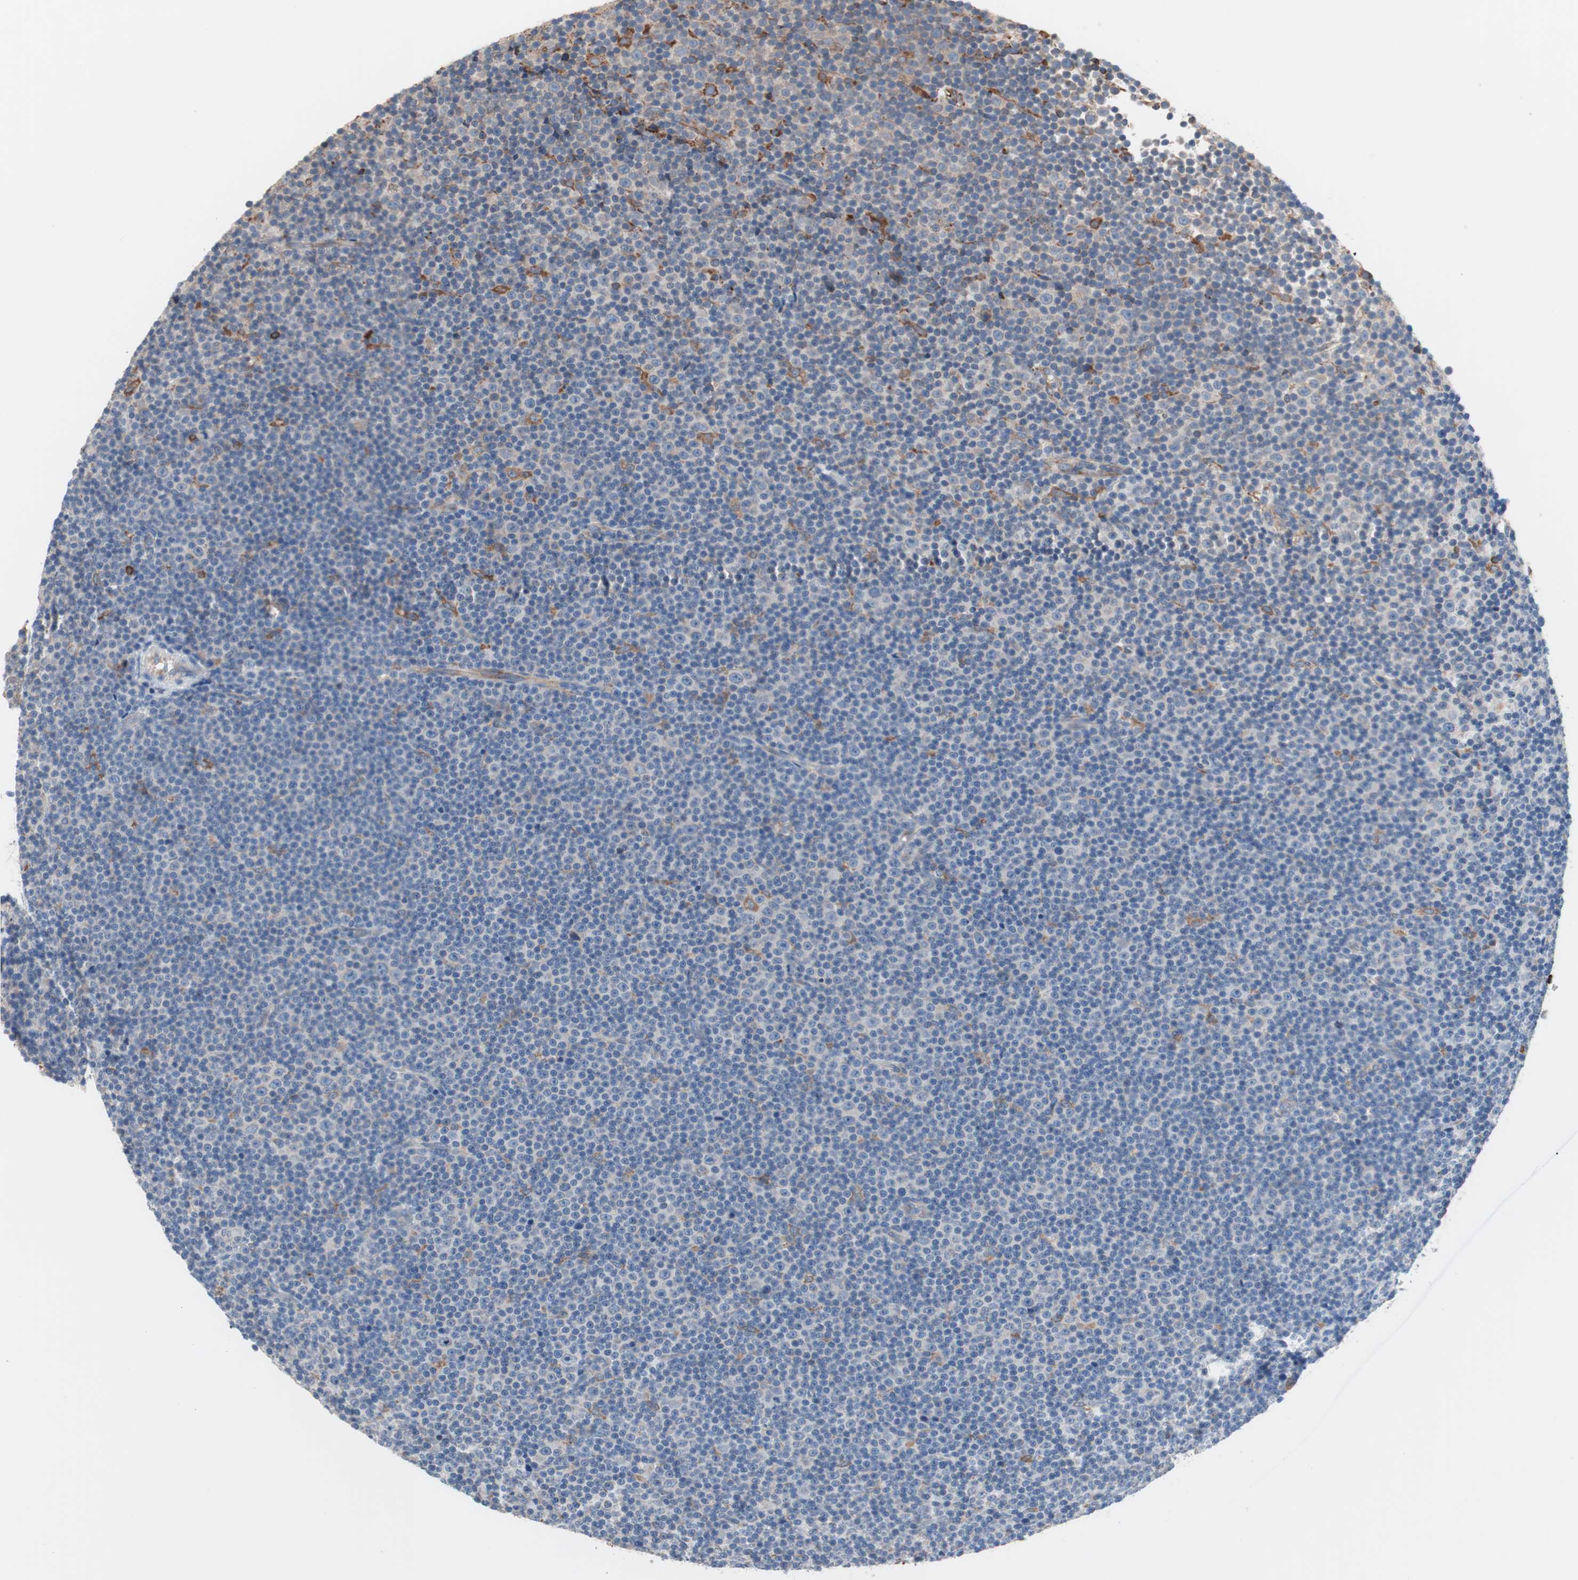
{"staining": {"intensity": "negative", "quantity": "none", "location": "none"}, "tissue": "lymphoma", "cell_type": "Tumor cells", "image_type": "cancer", "snomed": [{"axis": "morphology", "description": "Malignant lymphoma, non-Hodgkin's type, Low grade"}, {"axis": "topography", "description": "Lymph node"}], "caption": "This is a micrograph of IHC staining of malignant lymphoma, non-Hodgkin's type (low-grade), which shows no expression in tumor cells.", "gene": "SLC27A4", "patient": {"sex": "female", "age": 67}}